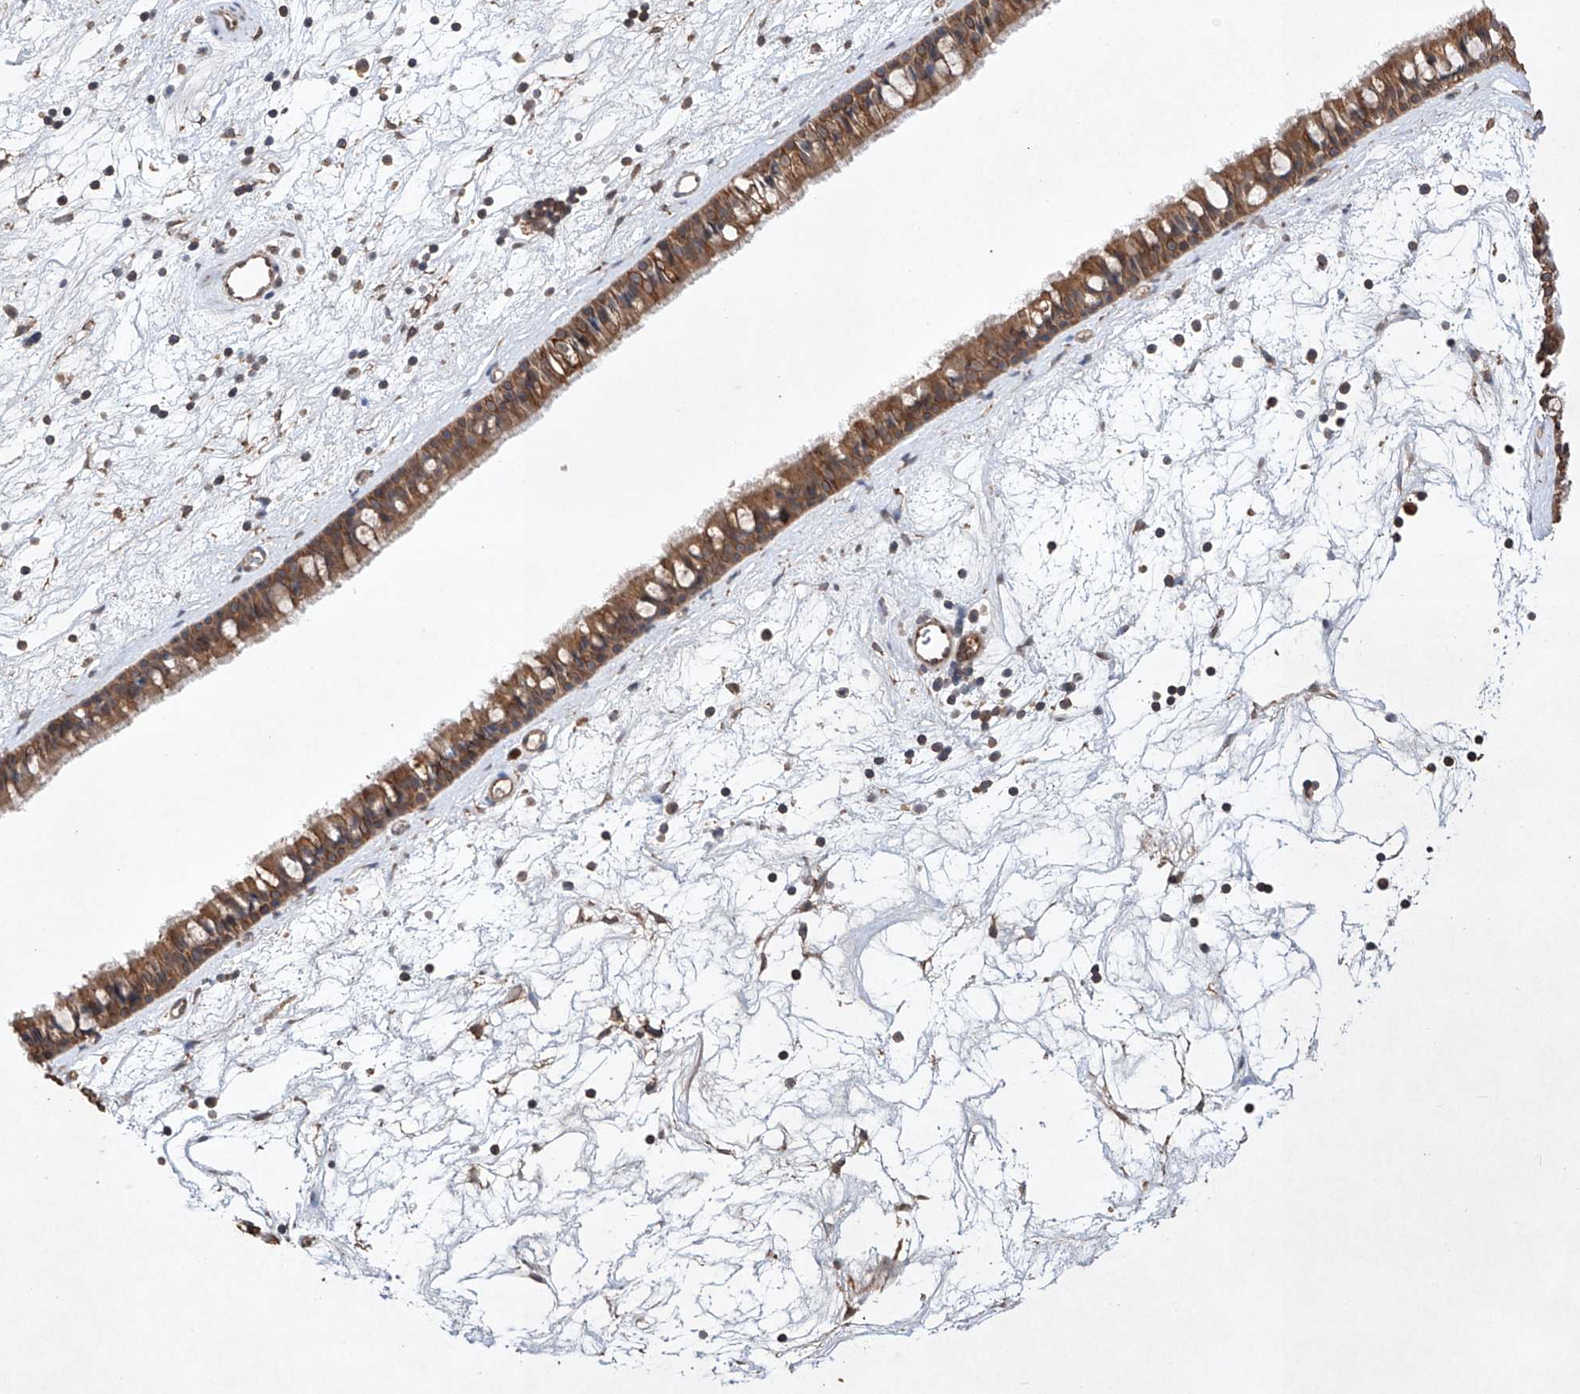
{"staining": {"intensity": "moderate", "quantity": ">75%", "location": "cytoplasmic/membranous"}, "tissue": "nasopharynx", "cell_type": "Respiratory epithelial cells", "image_type": "normal", "snomed": [{"axis": "morphology", "description": "Normal tissue, NOS"}, {"axis": "topography", "description": "Nasopharynx"}], "caption": "Unremarkable nasopharynx displays moderate cytoplasmic/membranous staining in about >75% of respiratory epithelial cells The staining is performed using DAB brown chromogen to label protein expression. The nuclei are counter-stained blue using hematoxylin..", "gene": "LURAP1", "patient": {"sex": "male", "age": 64}}